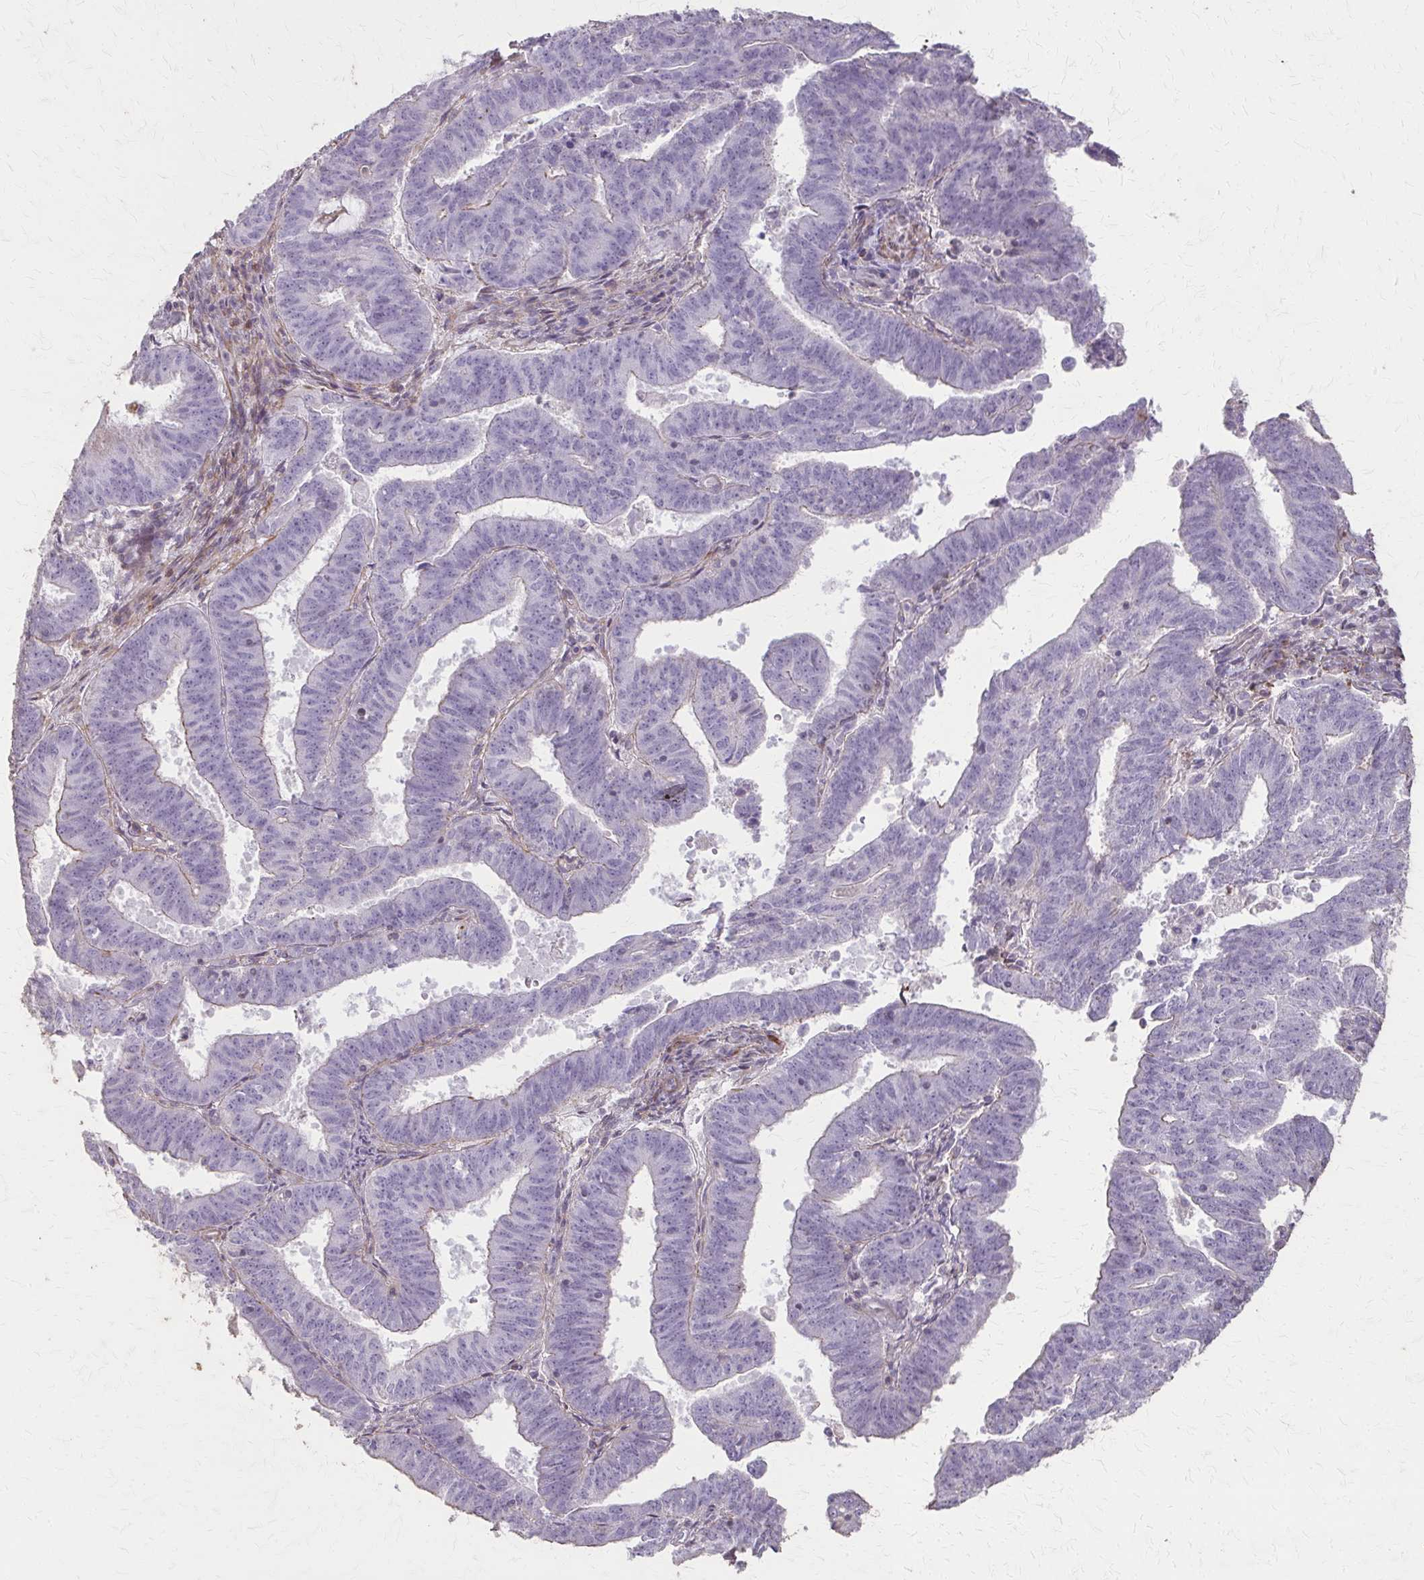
{"staining": {"intensity": "negative", "quantity": "none", "location": "none"}, "tissue": "endometrial cancer", "cell_type": "Tumor cells", "image_type": "cancer", "snomed": [{"axis": "morphology", "description": "Adenocarcinoma, NOS"}, {"axis": "topography", "description": "Endometrium"}], "caption": "Endometrial cancer (adenocarcinoma) stained for a protein using IHC displays no staining tumor cells.", "gene": "TENM4", "patient": {"sex": "female", "age": 82}}